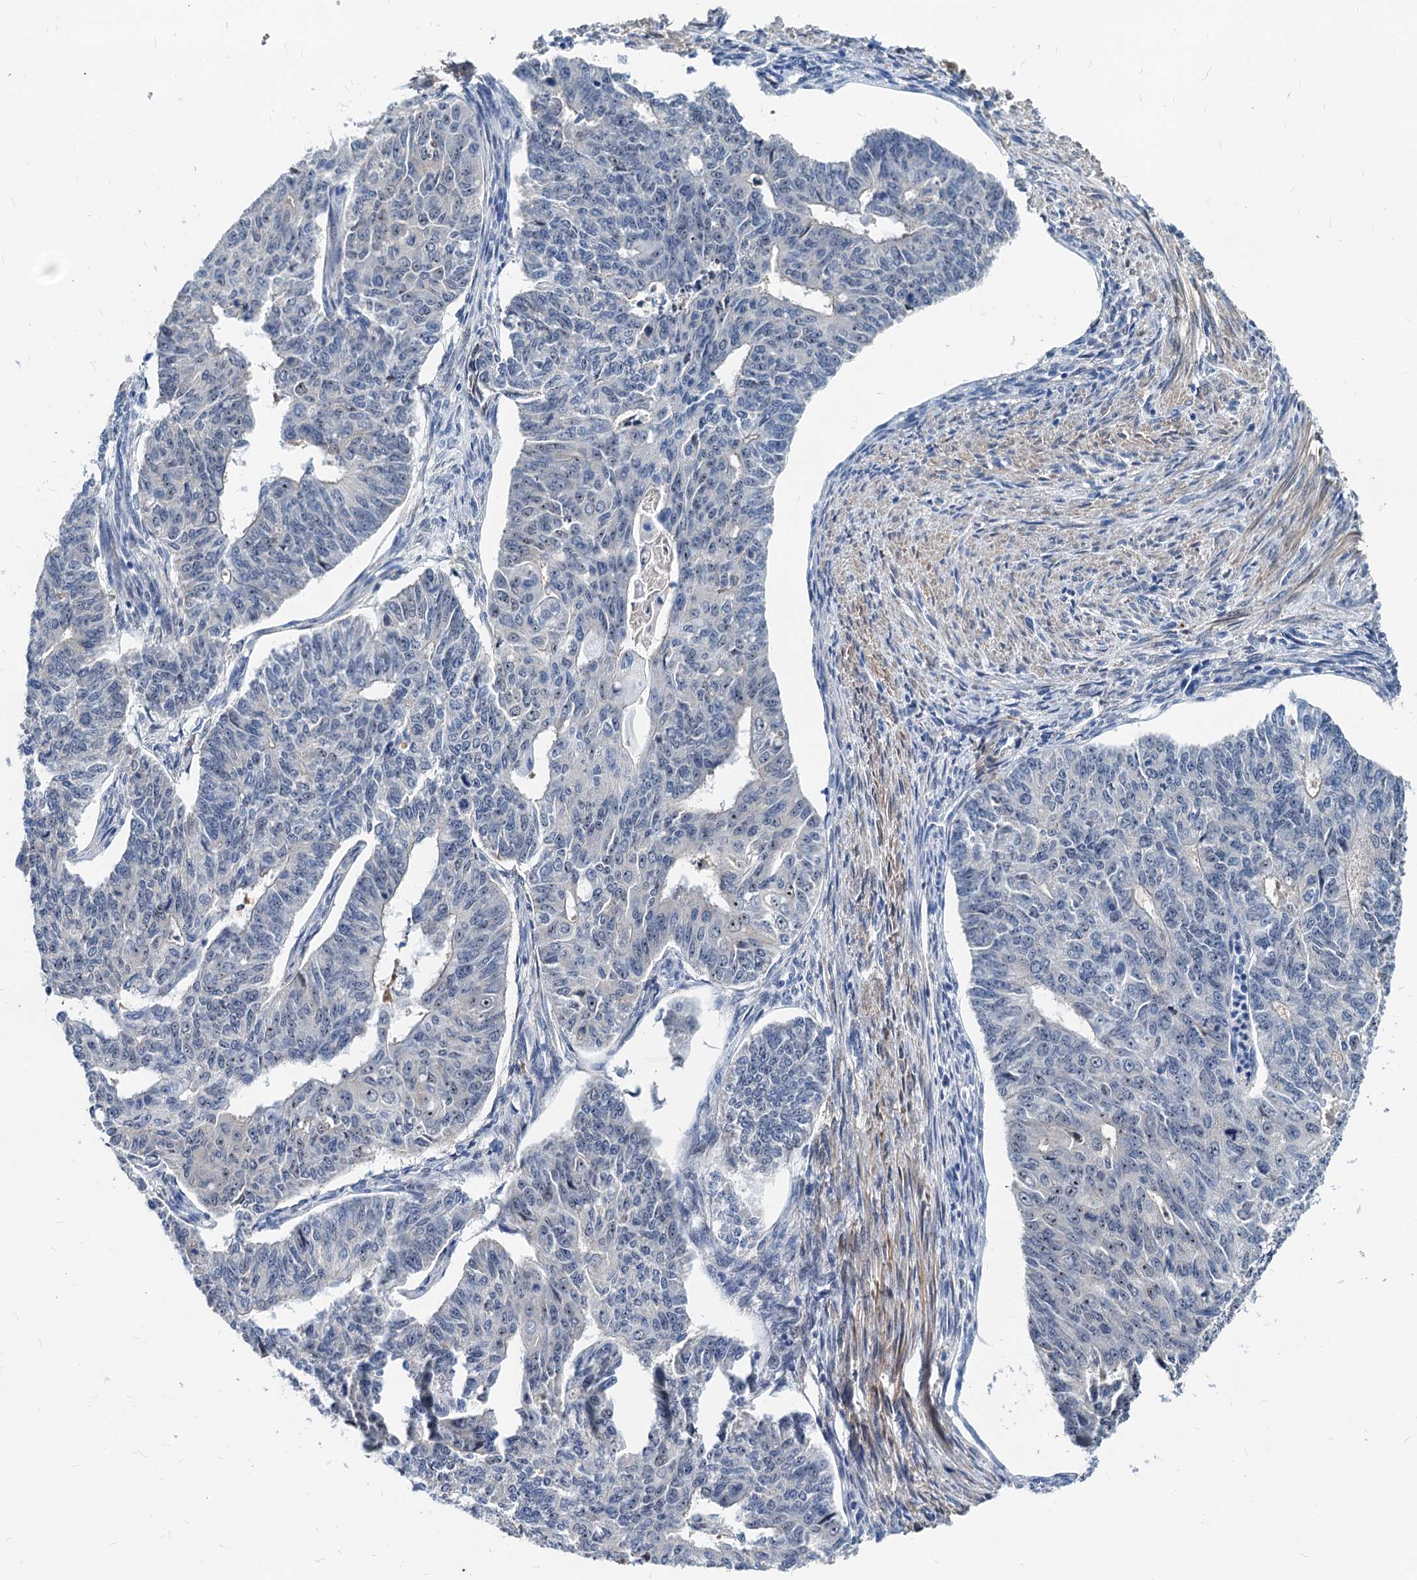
{"staining": {"intensity": "negative", "quantity": "none", "location": "none"}, "tissue": "endometrial cancer", "cell_type": "Tumor cells", "image_type": "cancer", "snomed": [{"axis": "morphology", "description": "Adenocarcinoma, NOS"}, {"axis": "topography", "description": "Endometrium"}], "caption": "This is an immunohistochemistry image of adenocarcinoma (endometrial). There is no expression in tumor cells.", "gene": "HSF2", "patient": {"sex": "female", "age": 32}}